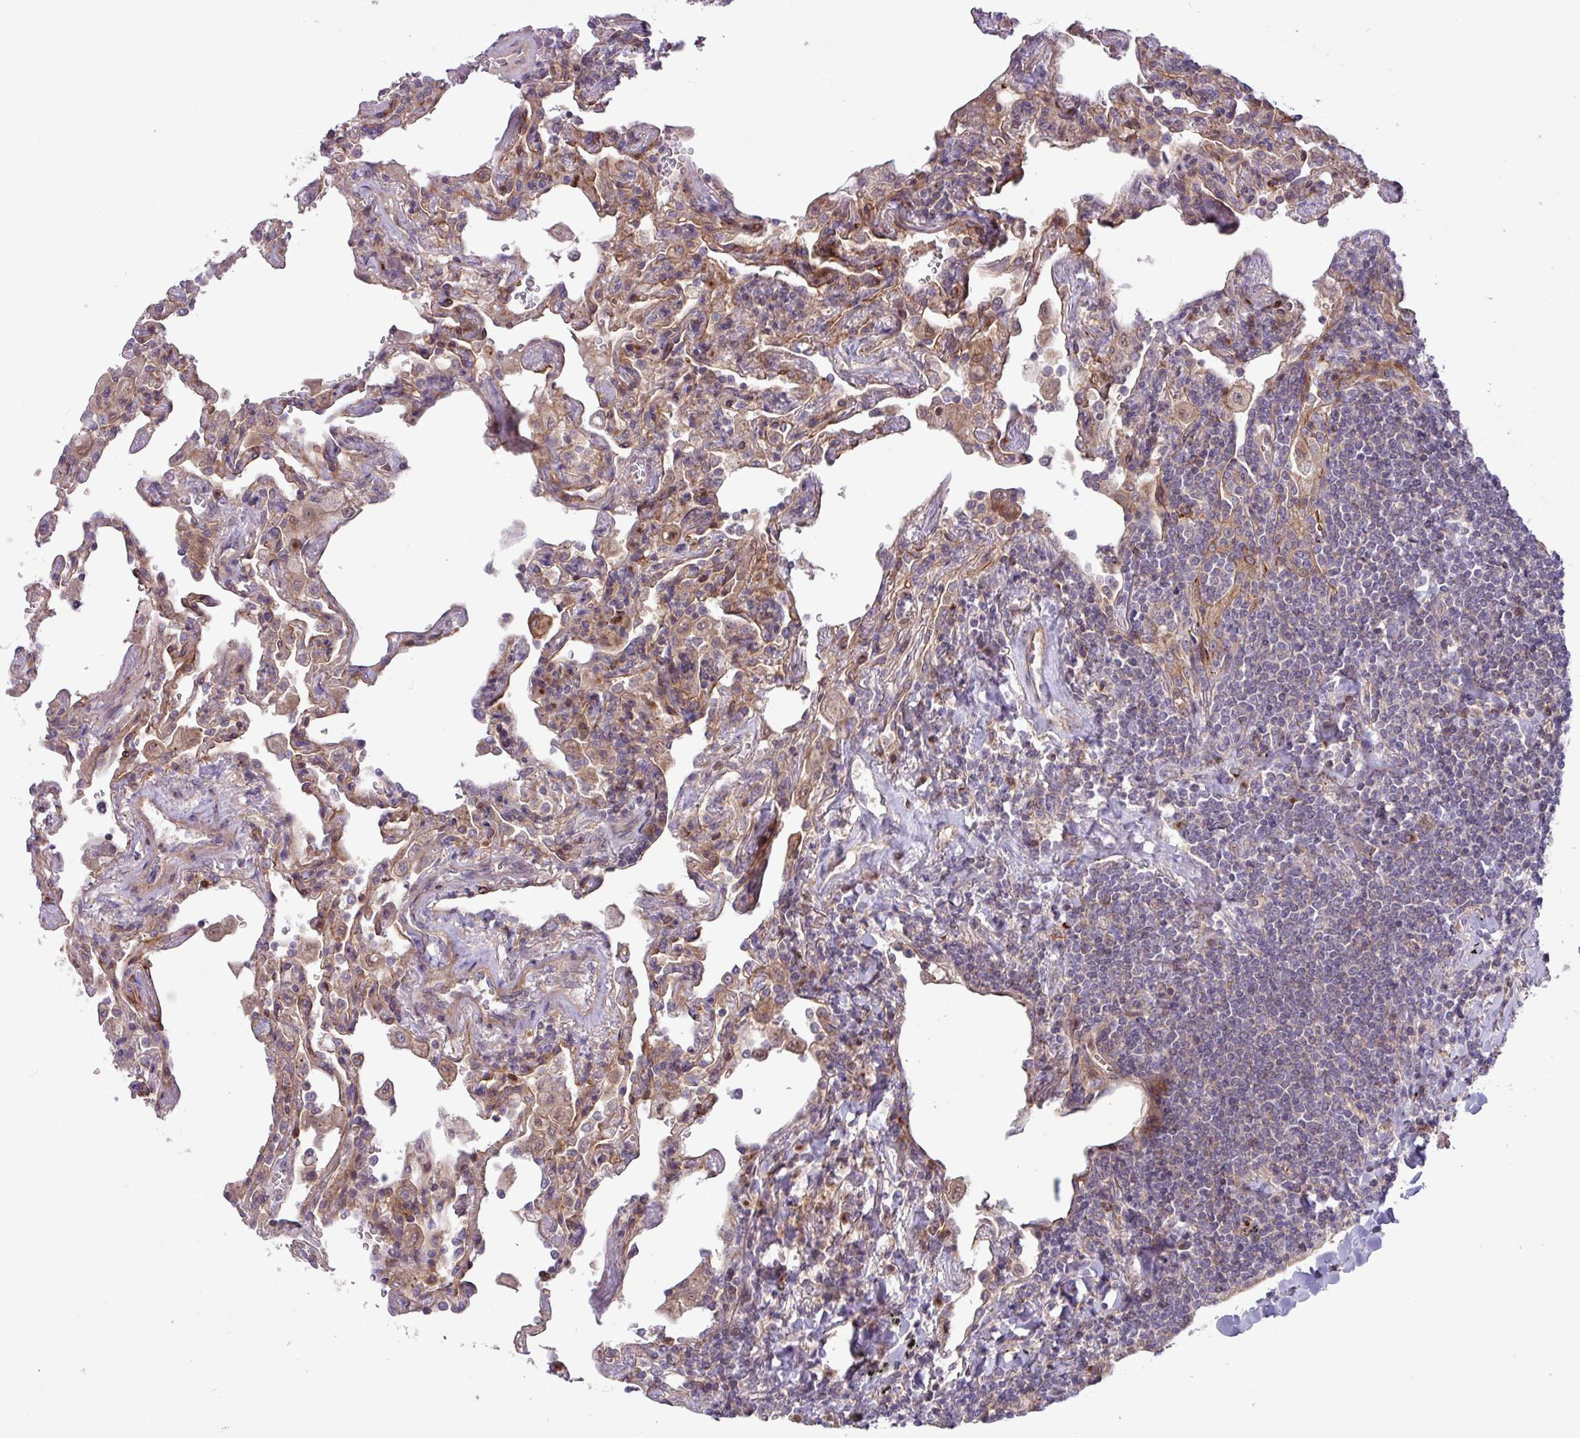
{"staining": {"intensity": "negative", "quantity": "none", "location": "none"}, "tissue": "lymphoma", "cell_type": "Tumor cells", "image_type": "cancer", "snomed": [{"axis": "morphology", "description": "Malignant lymphoma, non-Hodgkin's type, Low grade"}, {"axis": "topography", "description": "Lung"}], "caption": "A high-resolution image shows IHC staining of lymphoma, which shows no significant positivity in tumor cells.", "gene": "CNTRL", "patient": {"sex": "female", "age": 71}}